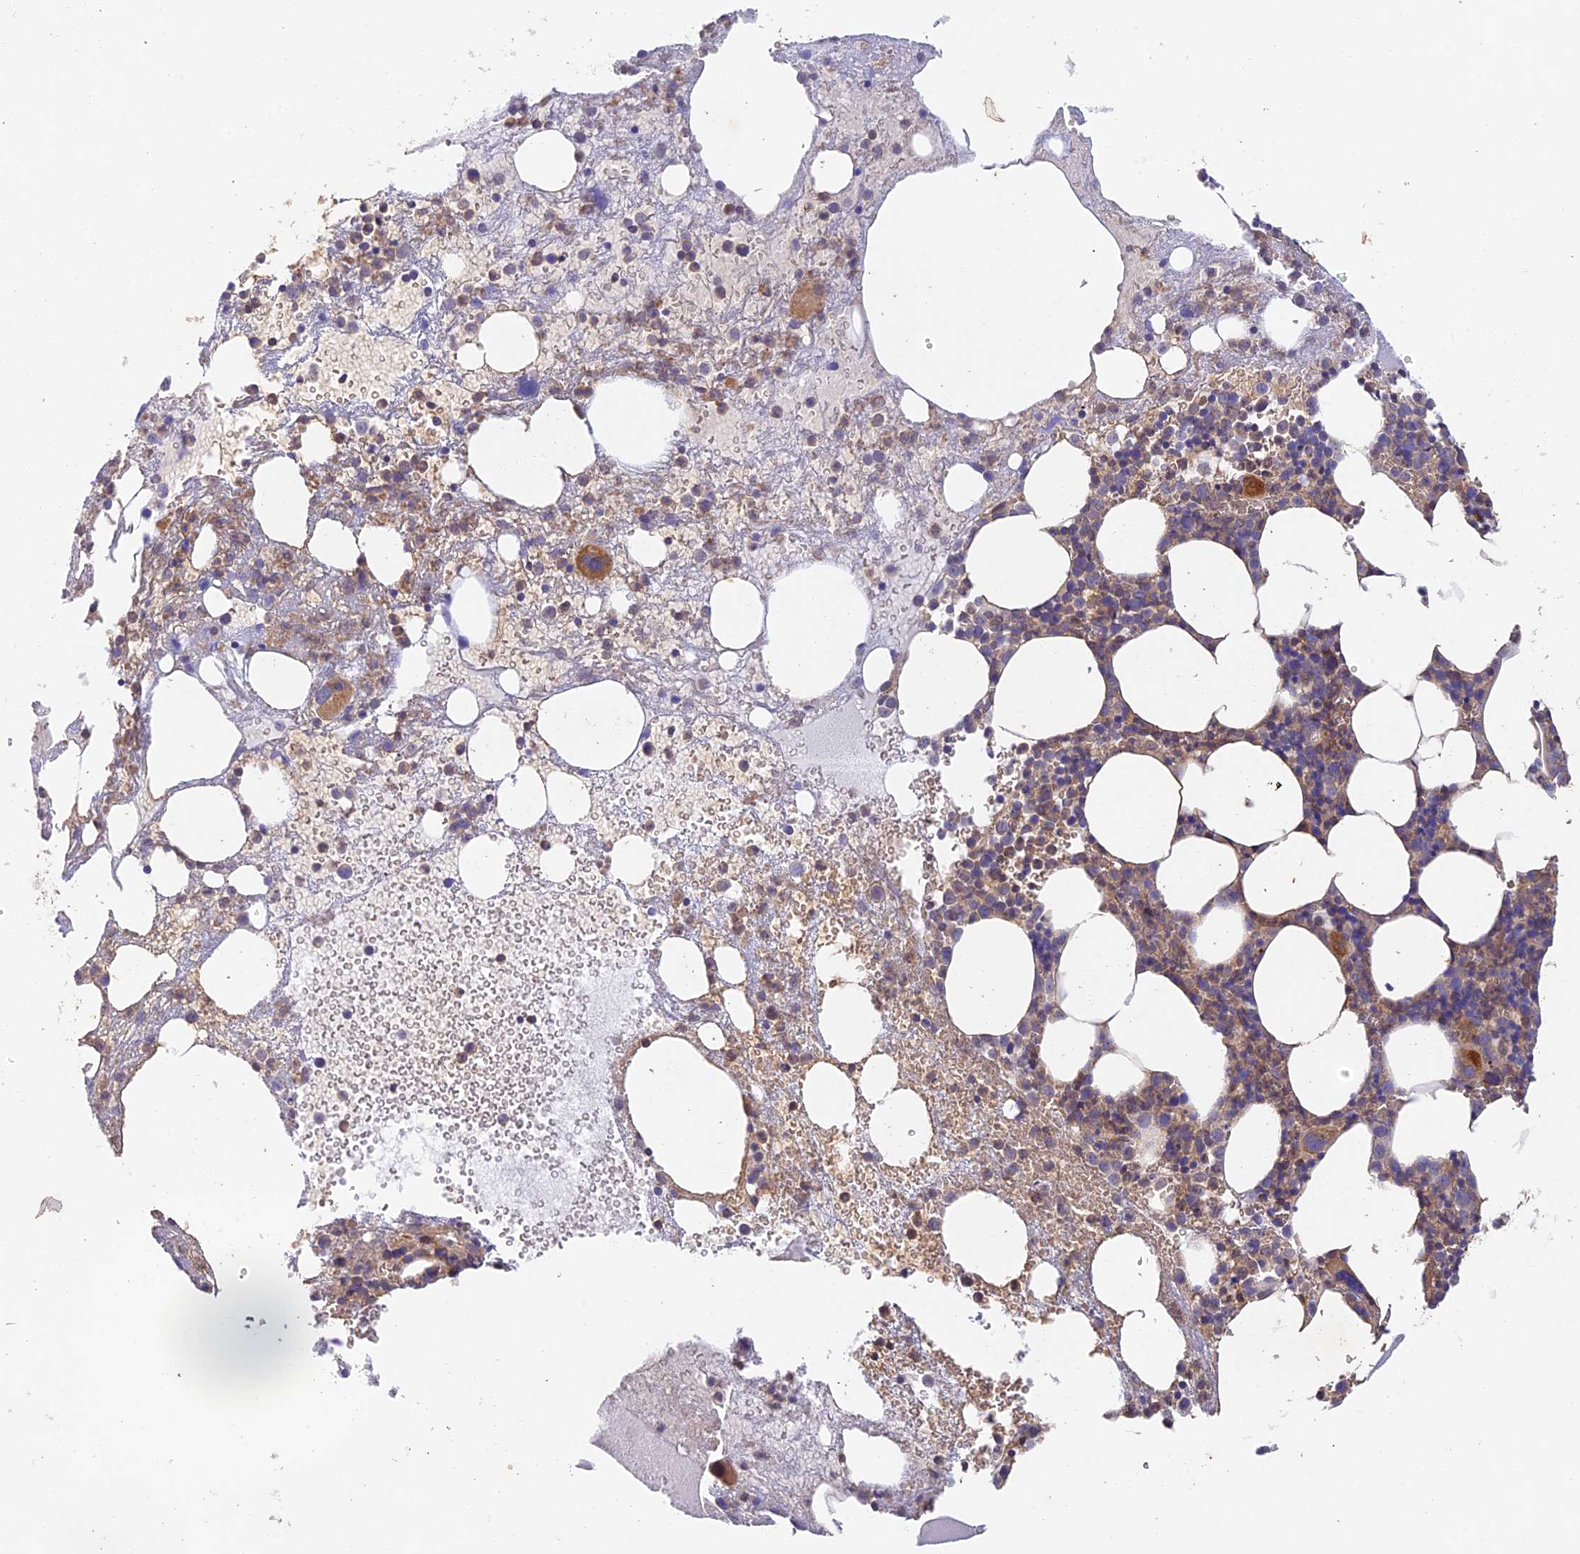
{"staining": {"intensity": "moderate", "quantity": "<25%", "location": "cytoplasmic/membranous"}, "tissue": "bone marrow", "cell_type": "Hematopoietic cells", "image_type": "normal", "snomed": [{"axis": "morphology", "description": "Normal tissue, NOS"}, {"axis": "topography", "description": "Bone marrow"}], "caption": "Protein expression analysis of normal bone marrow displays moderate cytoplasmic/membranous expression in about <25% of hematopoietic cells.", "gene": "MYO9A", "patient": {"sex": "male", "age": 61}}